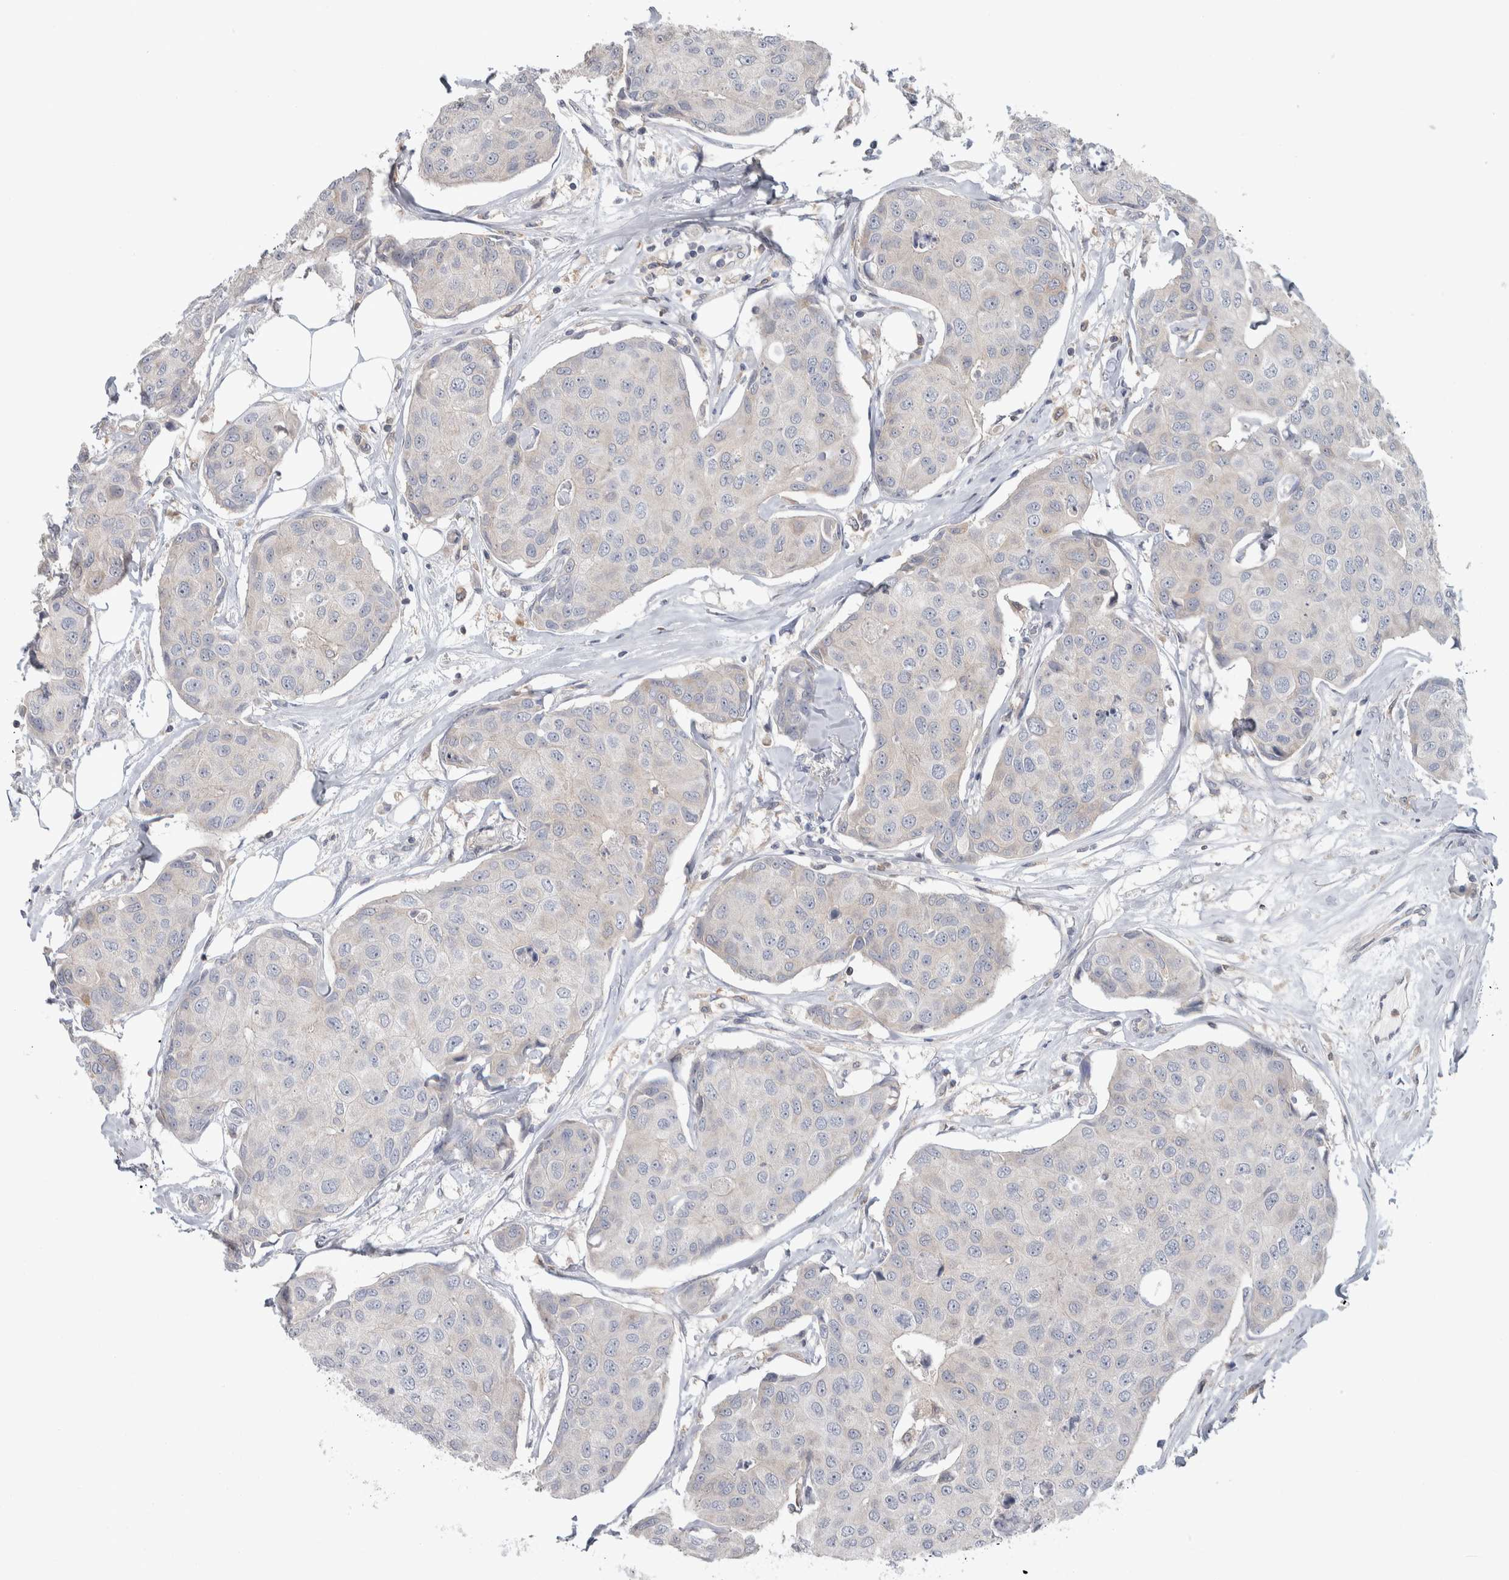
{"staining": {"intensity": "negative", "quantity": "none", "location": "none"}, "tissue": "breast cancer", "cell_type": "Tumor cells", "image_type": "cancer", "snomed": [{"axis": "morphology", "description": "Duct carcinoma"}, {"axis": "topography", "description": "Breast"}], "caption": "Tumor cells are negative for brown protein staining in breast cancer (intraductal carcinoma). (DAB immunohistochemistry (IHC) visualized using brightfield microscopy, high magnification).", "gene": "HTATIP2", "patient": {"sex": "female", "age": 80}}